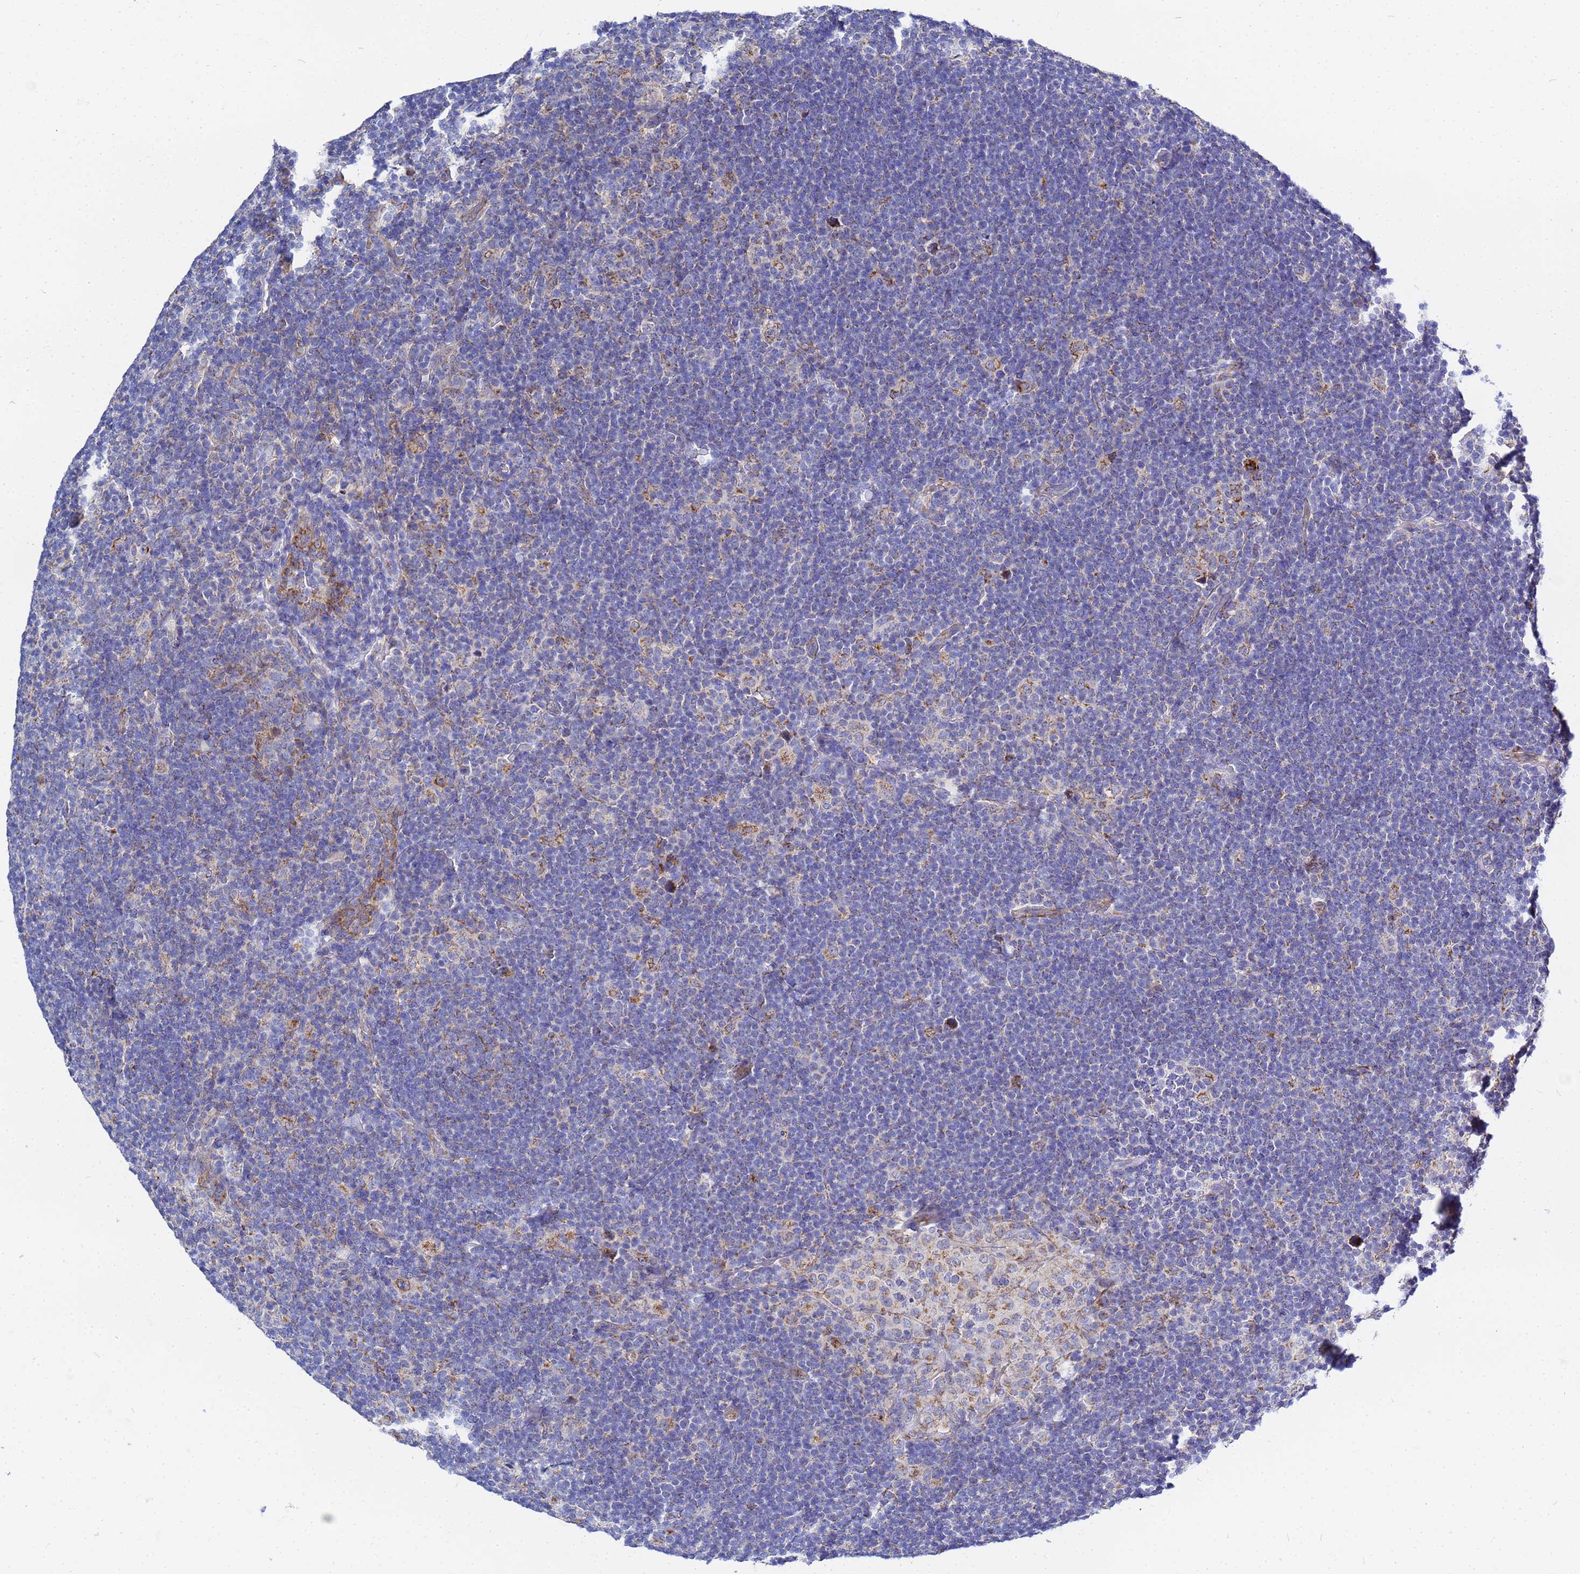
{"staining": {"intensity": "negative", "quantity": "none", "location": "none"}, "tissue": "lymphoma", "cell_type": "Tumor cells", "image_type": "cancer", "snomed": [{"axis": "morphology", "description": "Hodgkin's disease, NOS"}, {"axis": "topography", "description": "Lymph node"}], "caption": "Tumor cells are negative for protein expression in human Hodgkin's disease.", "gene": "FAHD2A", "patient": {"sex": "female", "age": 57}}